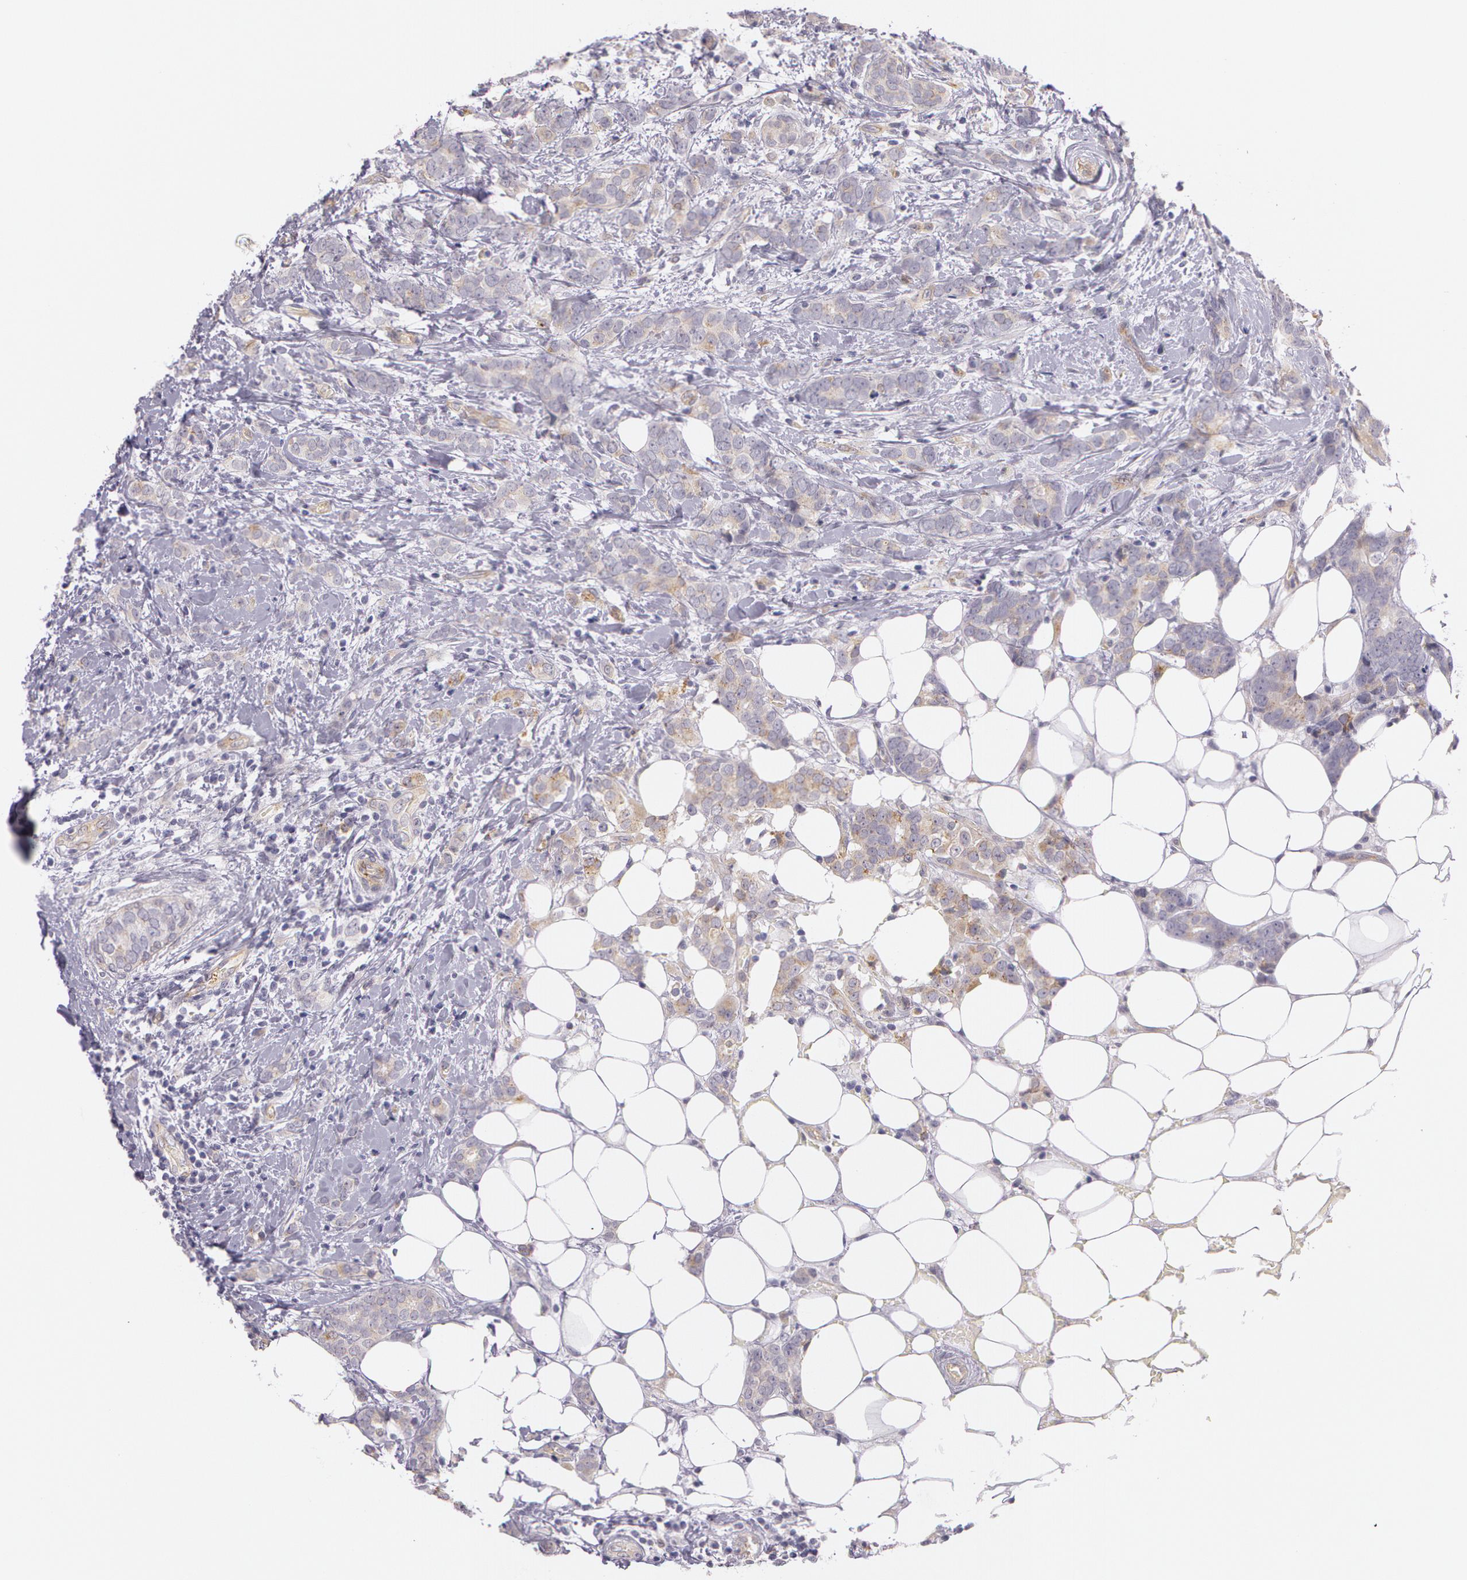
{"staining": {"intensity": "weak", "quantity": "25%-75%", "location": "cytoplasmic/membranous"}, "tissue": "breast cancer", "cell_type": "Tumor cells", "image_type": "cancer", "snomed": [{"axis": "morphology", "description": "Duct carcinoma"}, {"axis": "topography", "description": "Breast"}], "caption": "The photomicrograph shows a brown stain indicating the presence of a protein in the cytoplasmic/membranous of tumor cells in breast cancer (invasive ductal carcinoma).", "gene": "APP", "patient": {"sex": "female", "age": 53}}